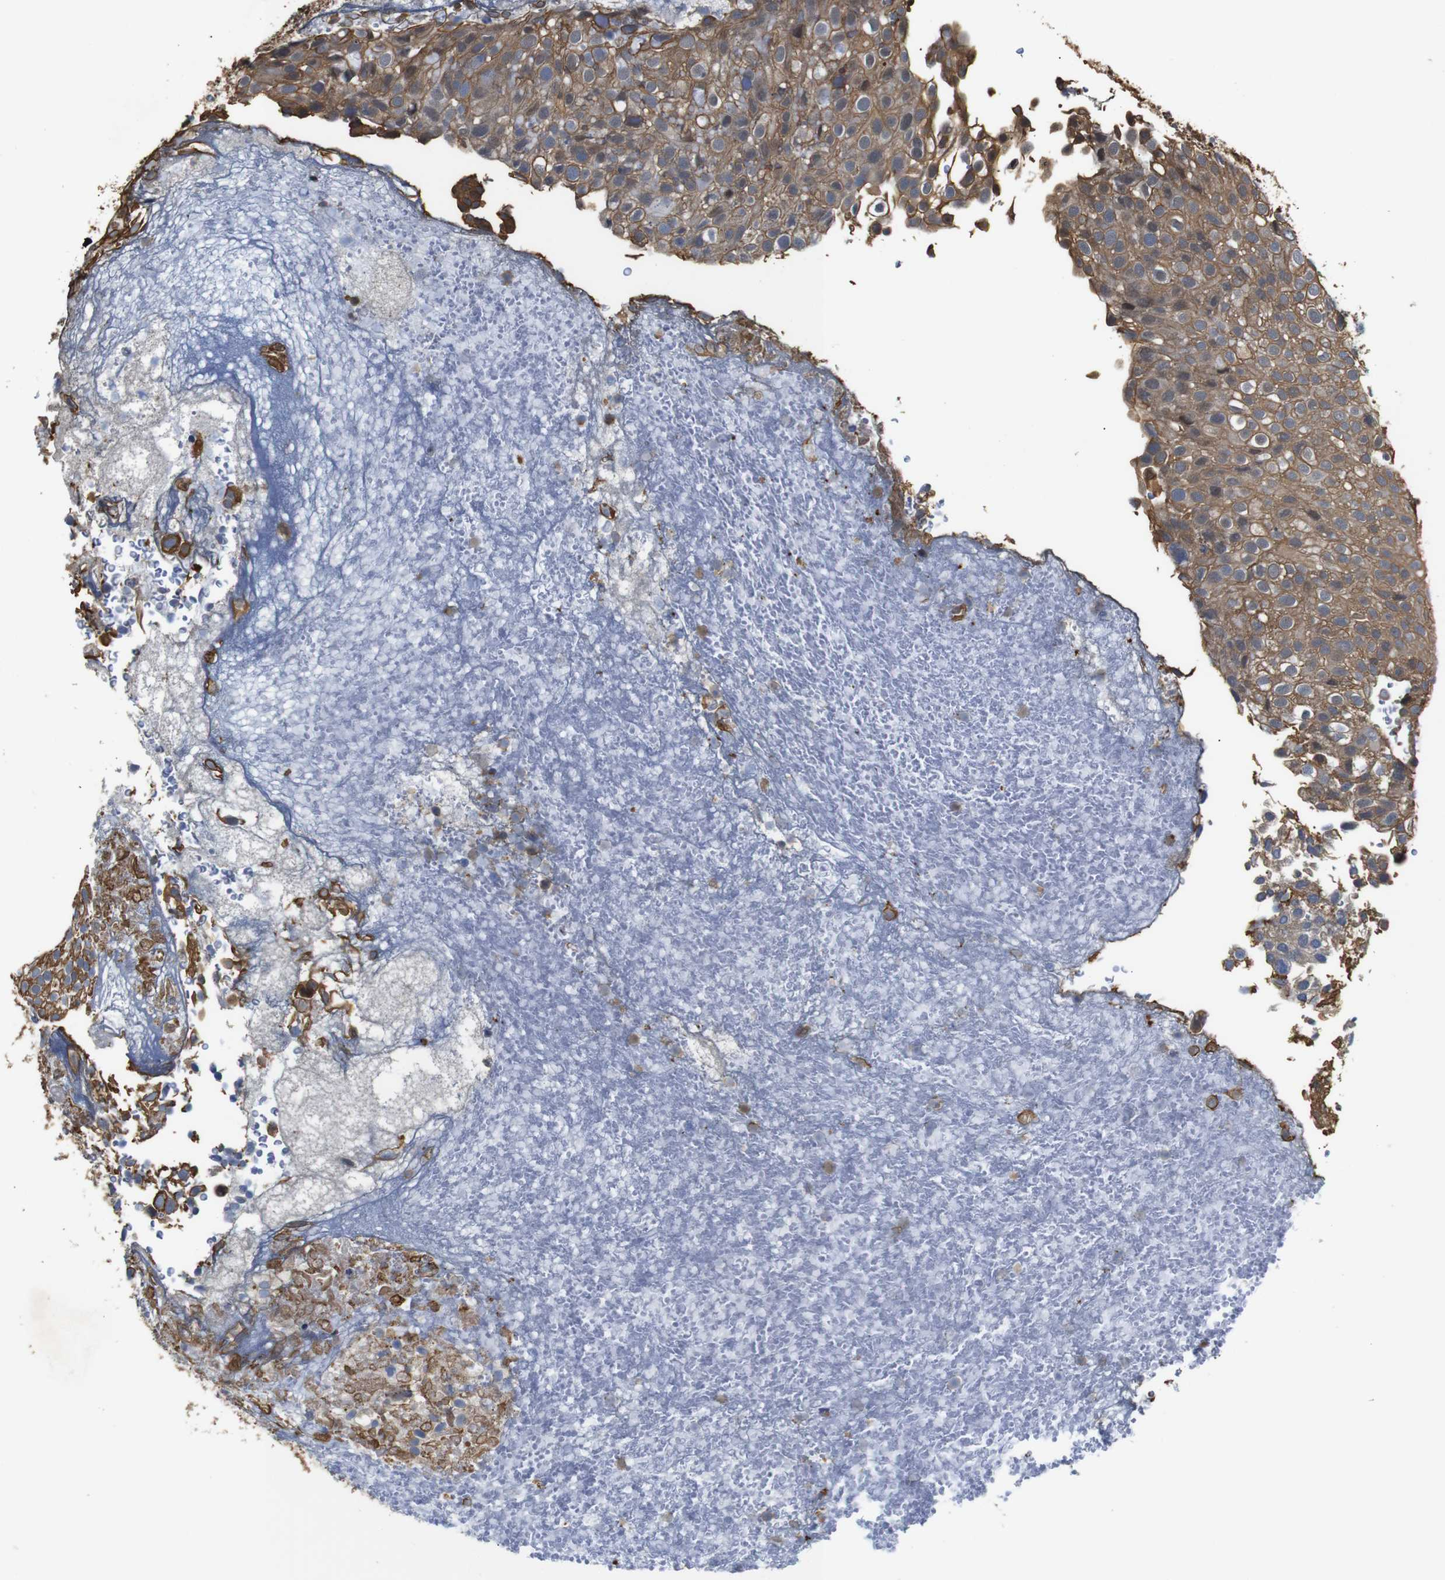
{"staining": {"intensity": "moderate", "quantity": ">75%", "location": "cytoplasmic/membranous"}, "tissue": "urothelial cancer", "cell_type": "Tumor cells", "image_type": "cancer", "snomed": [{"axis": "morphology", "description": "Urothelial carcinoma, Low grade"}, {"axis": "topography", "description": "Urinary bladder"}], "caption": "Brown immunohistochemical staining in human low-grade urothelial carcinoma displays moderate cytoplasmic/membranous expression in about >75% of tumor cells.", "gene": "BRWD3", "patient": {"sex": "male", "age": 78}}